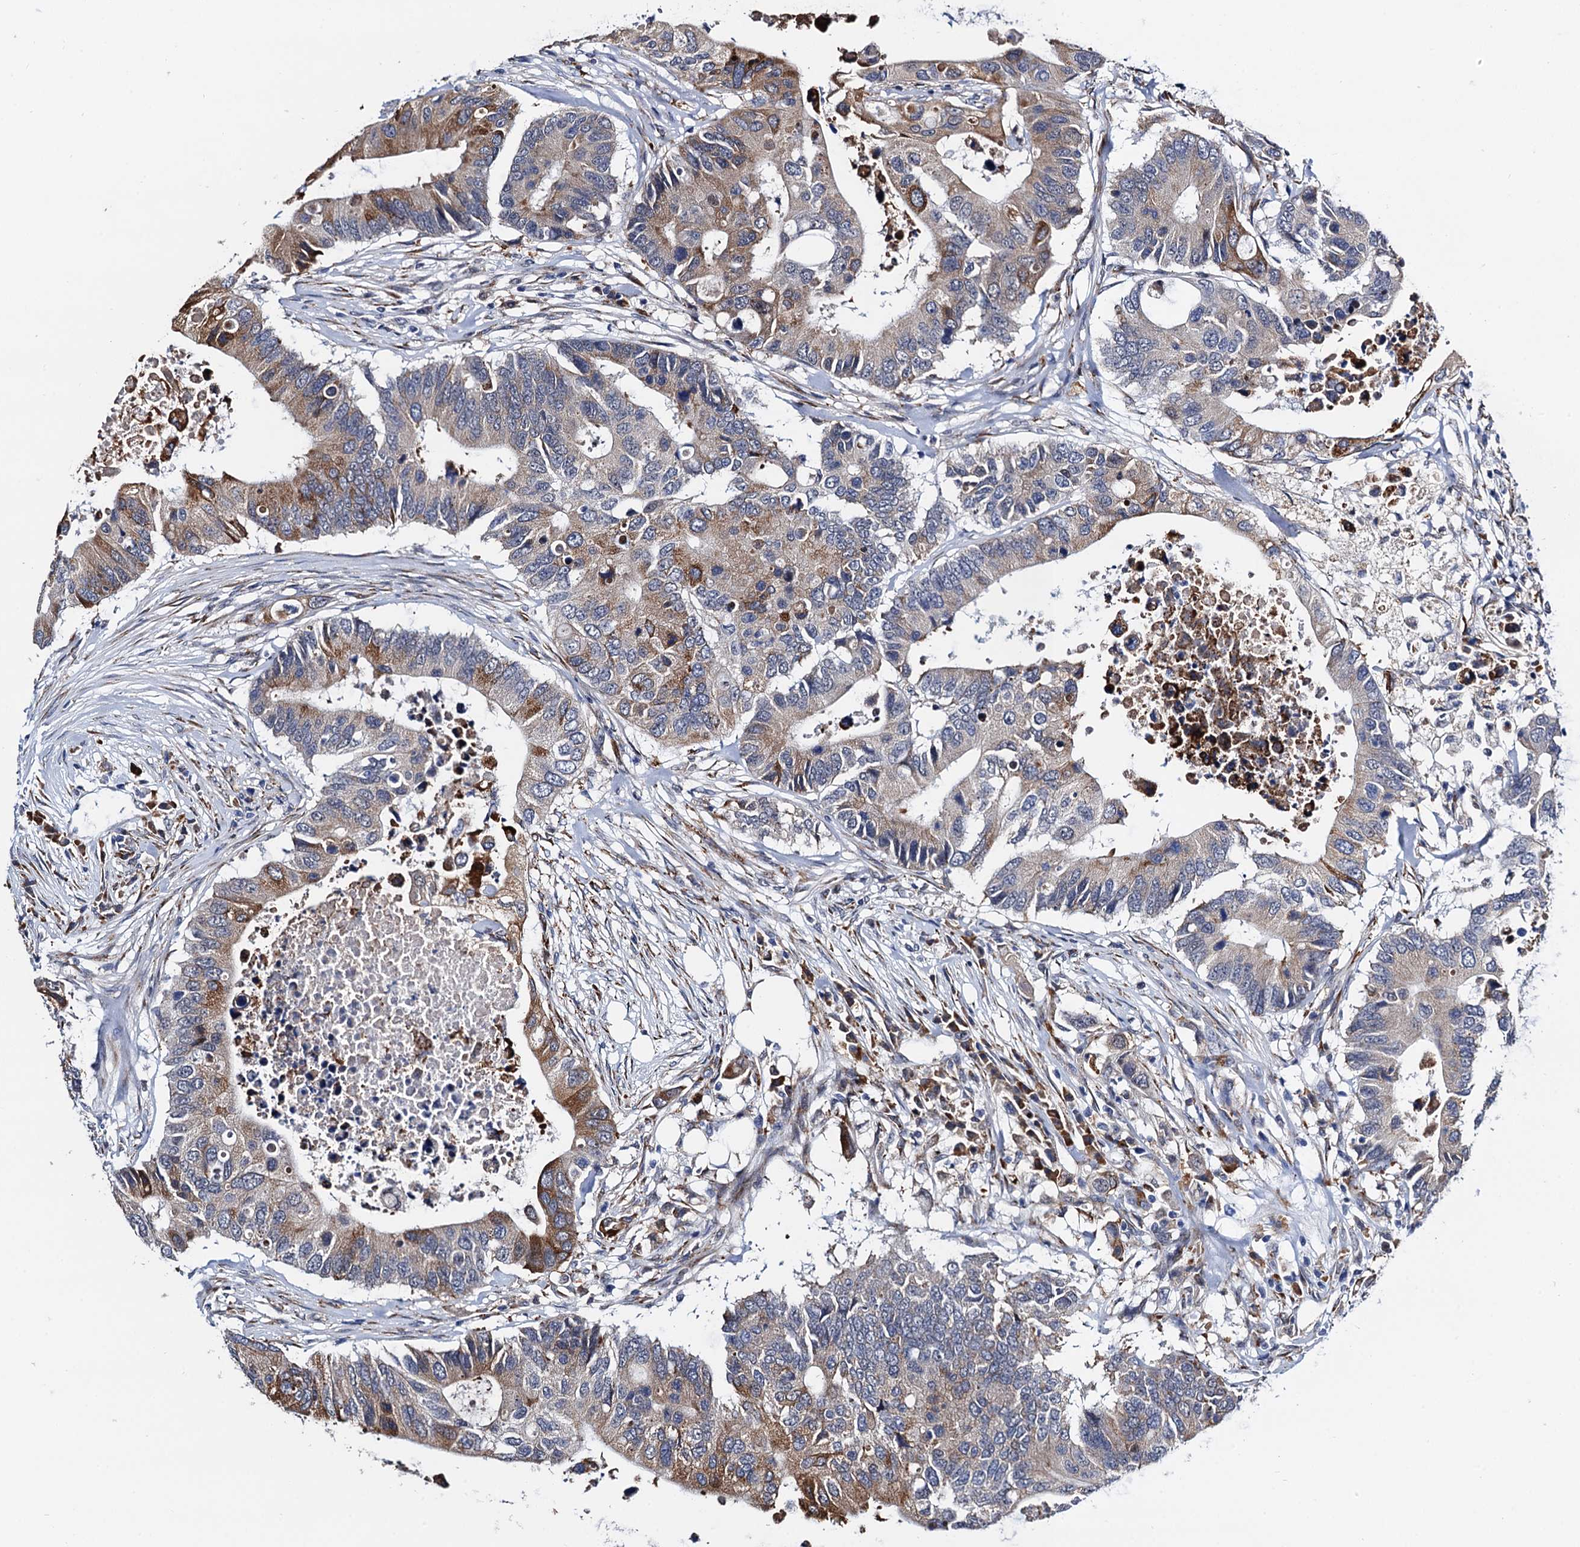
{"staining": {"intensity": "moderate", "quantity": "25%-75%", "location": "cytoplasmic/membranous"}, "tissue": "colorectal cancer", "cell_type": "Tumor cells", "image_type": "cancer", "snomed": [{"axis": "morphology", "description": "Adenocarcinoma, NOS"}, {"axis": "topography", "description": "Colon"}], "caption": "Immunohistochemical staining of human colorectal adenocarcinoma reveals medium levels of moderate cytoplasmic/membranous expression in approximately 25%-75% of tumor cells. (brown staining indicates protein expression, while blue staining denotes nuclei).", "gene": "SLC7A10", "patient": {"sex": "male", "age": 71}}